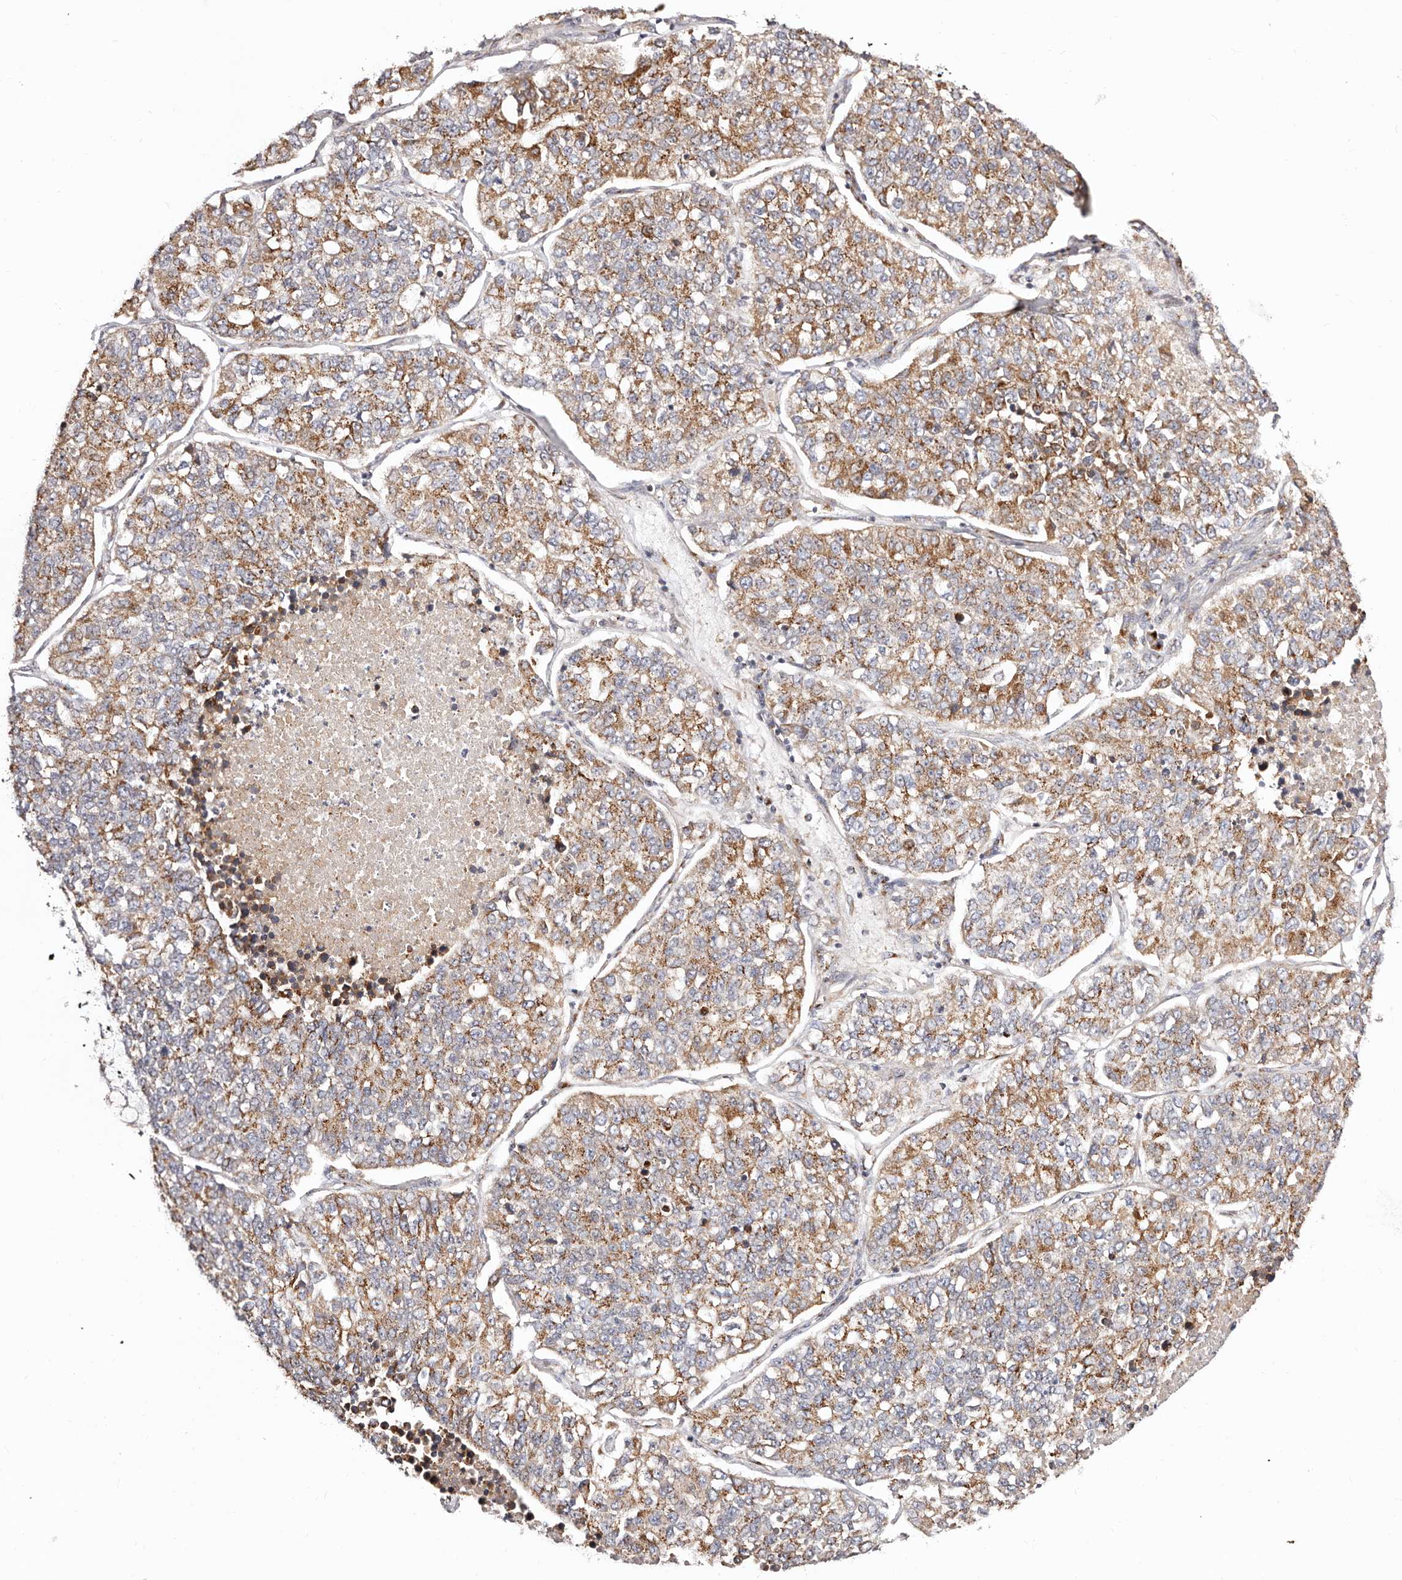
{"staining": {"intensity": "moderate", "quantity": ">75%", "location": "cytoplasmic/membranous"}, "tissue": "lung cancer", "cell_type": "Tumor cells", "image_type": "cancer", "snomed": [{"axis": "morphology", "description": "Adenocarcinoma, NOS"}, {"axis": "topography", "description": "Lung"}], "caption": "An IHC image of tumor tissue is shown. Protein staining in brown labels moderate cytoplasmic/membranous positivity in adenocarcinoma (lung) within tumor cells. (Brightfield microscopy of DAB IHC at high magnification).", "gene": "MAPK6", "patient": {"sex": "male", "age": 49}}